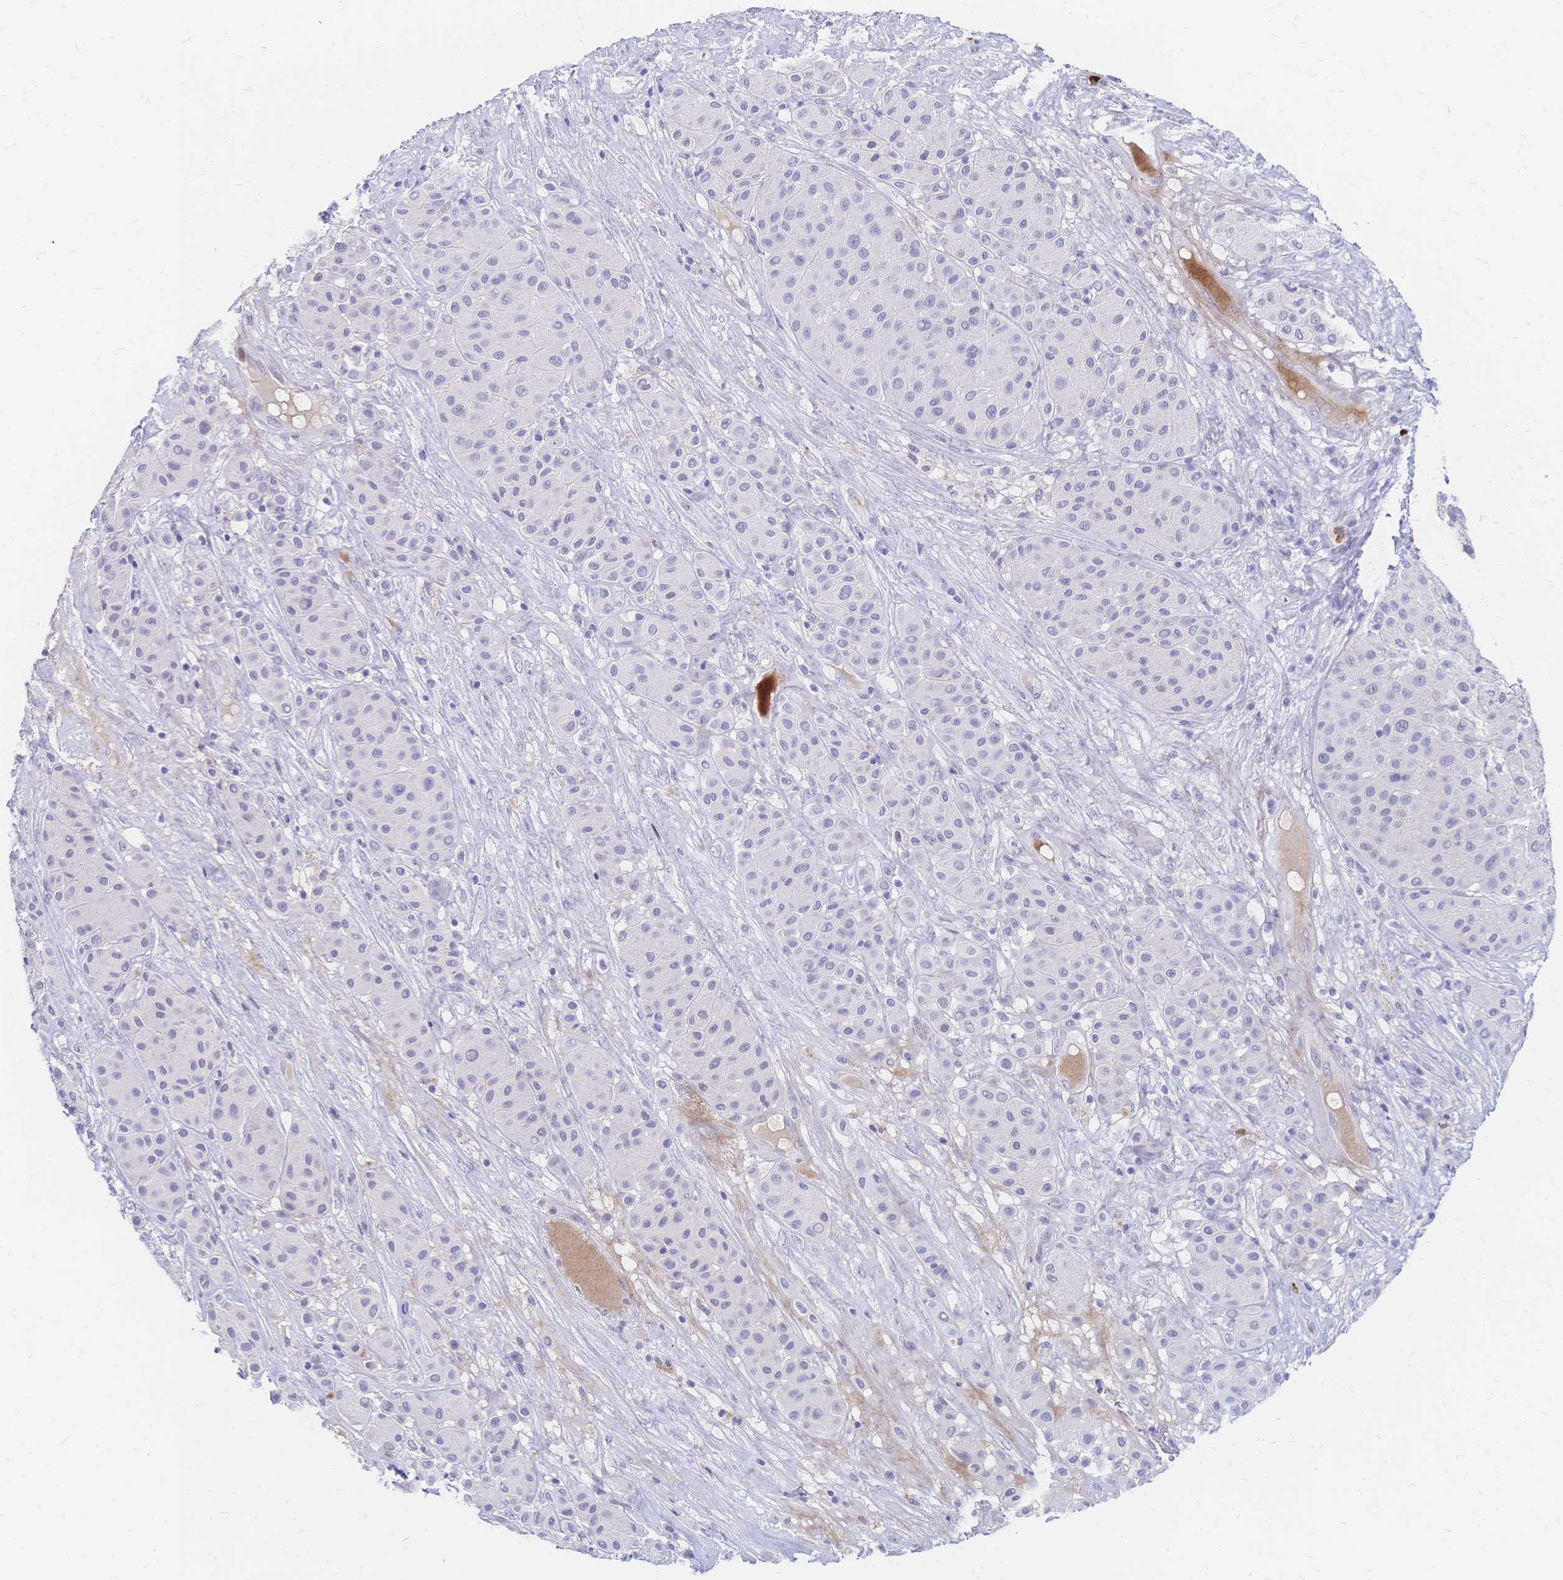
{"staining": {"intensity": "negative", "quantity": "none", "location": "none"}, "tissue": "melanoma", "cell_type": "Tumor cells", "image_type": "cancer", "snomed": [{"axis": "morphology", "description": "Malignant melanoma, Metastatic site"}, {"axis": "topography", "description": "Smooth muscle"}], "caption": "The immunohistochemistry image has no significant staining in tumor cells of malignant melanoma (metastatic site) tissue.", "gene": "PSORS1C2", "patient": {"sex": "male", "age": 41}}